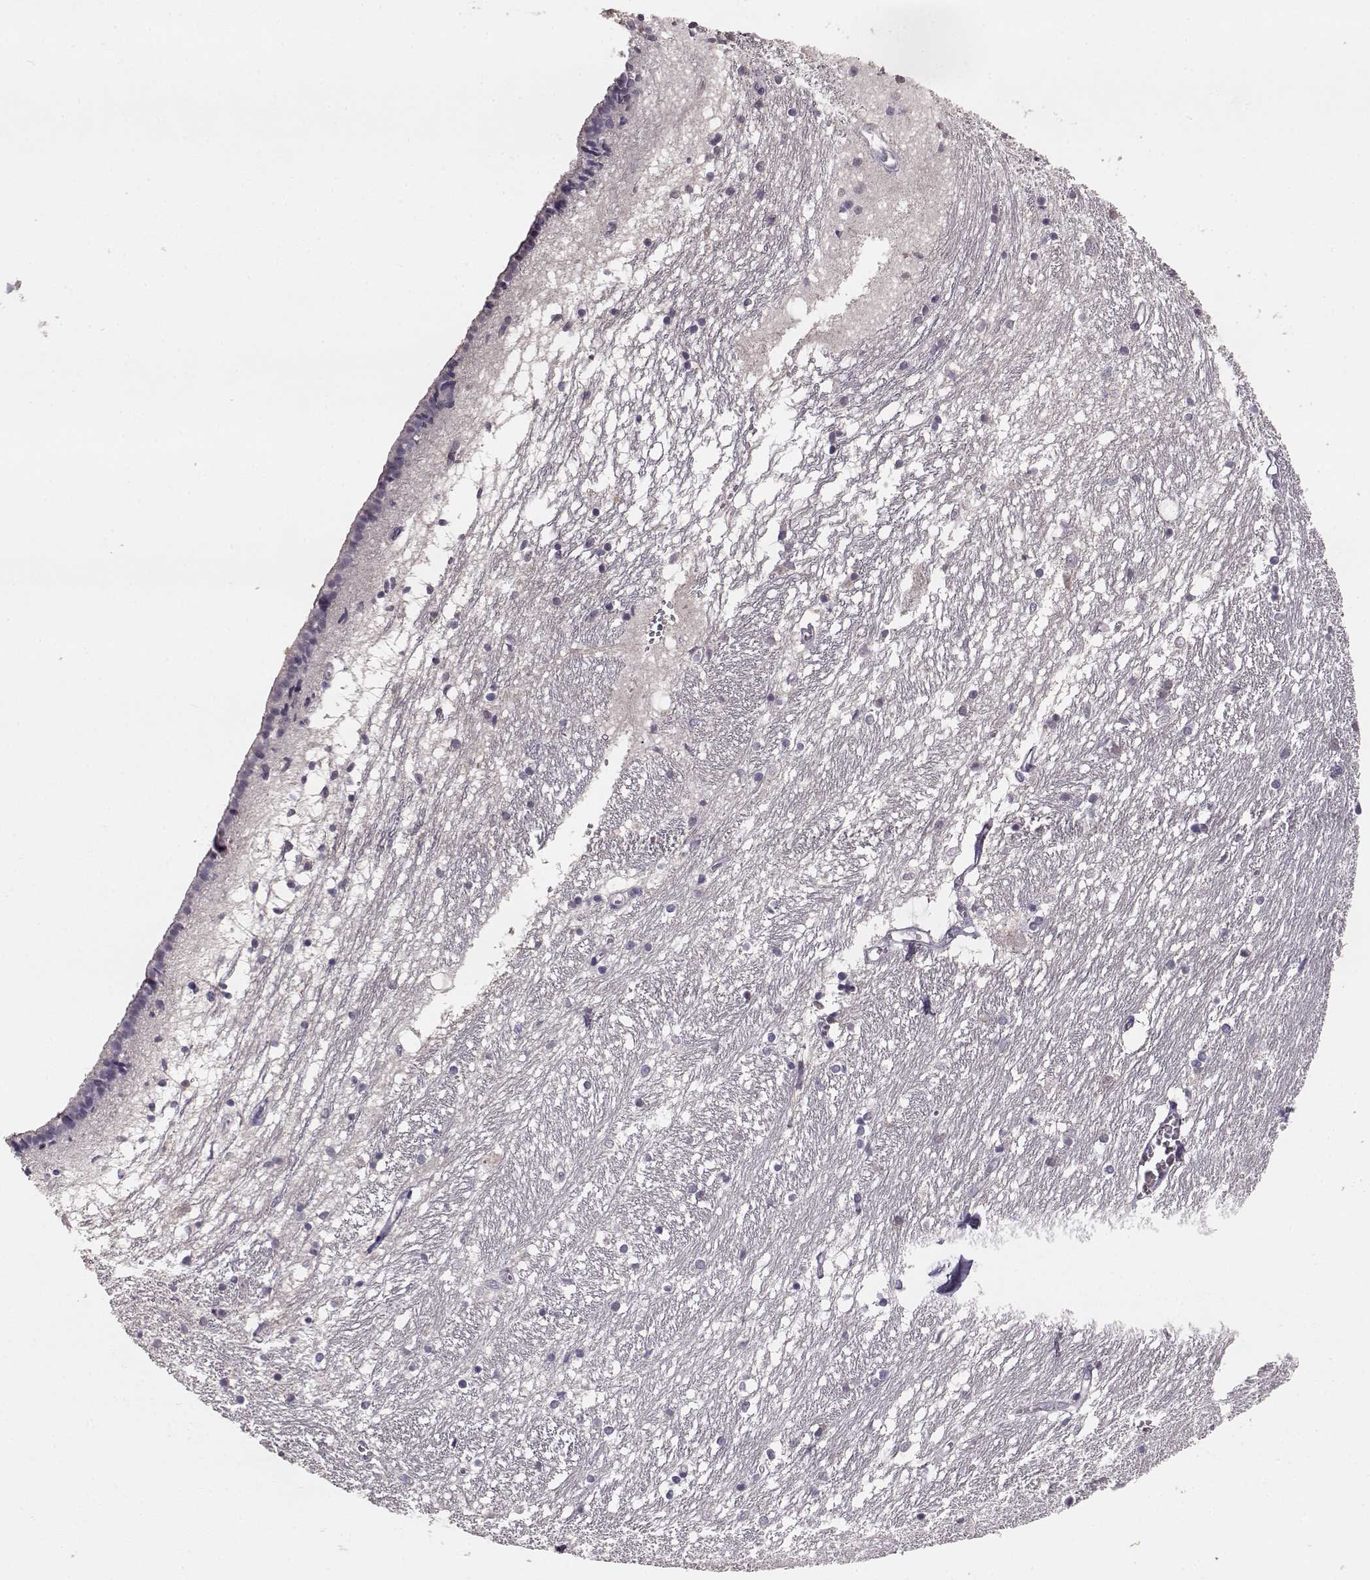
{"staining": {"intensity": "negative", "quantity": "none", "location": "none"}, "tissue": "caudate", "cell_type": "Glial cells", "image_type": "normal", "snomed": [{"axis": "morphology", "description": "Normal tissue, NOS"}, {"axis": "topography", "description": "Lateral ventricle wall"}], "caption": "DAB immunohistochemical staining of benign caudate displays no significant expression in glial cells.", "gene": "YJEFN3", "patient": {"sex": "female", "age": 71}}